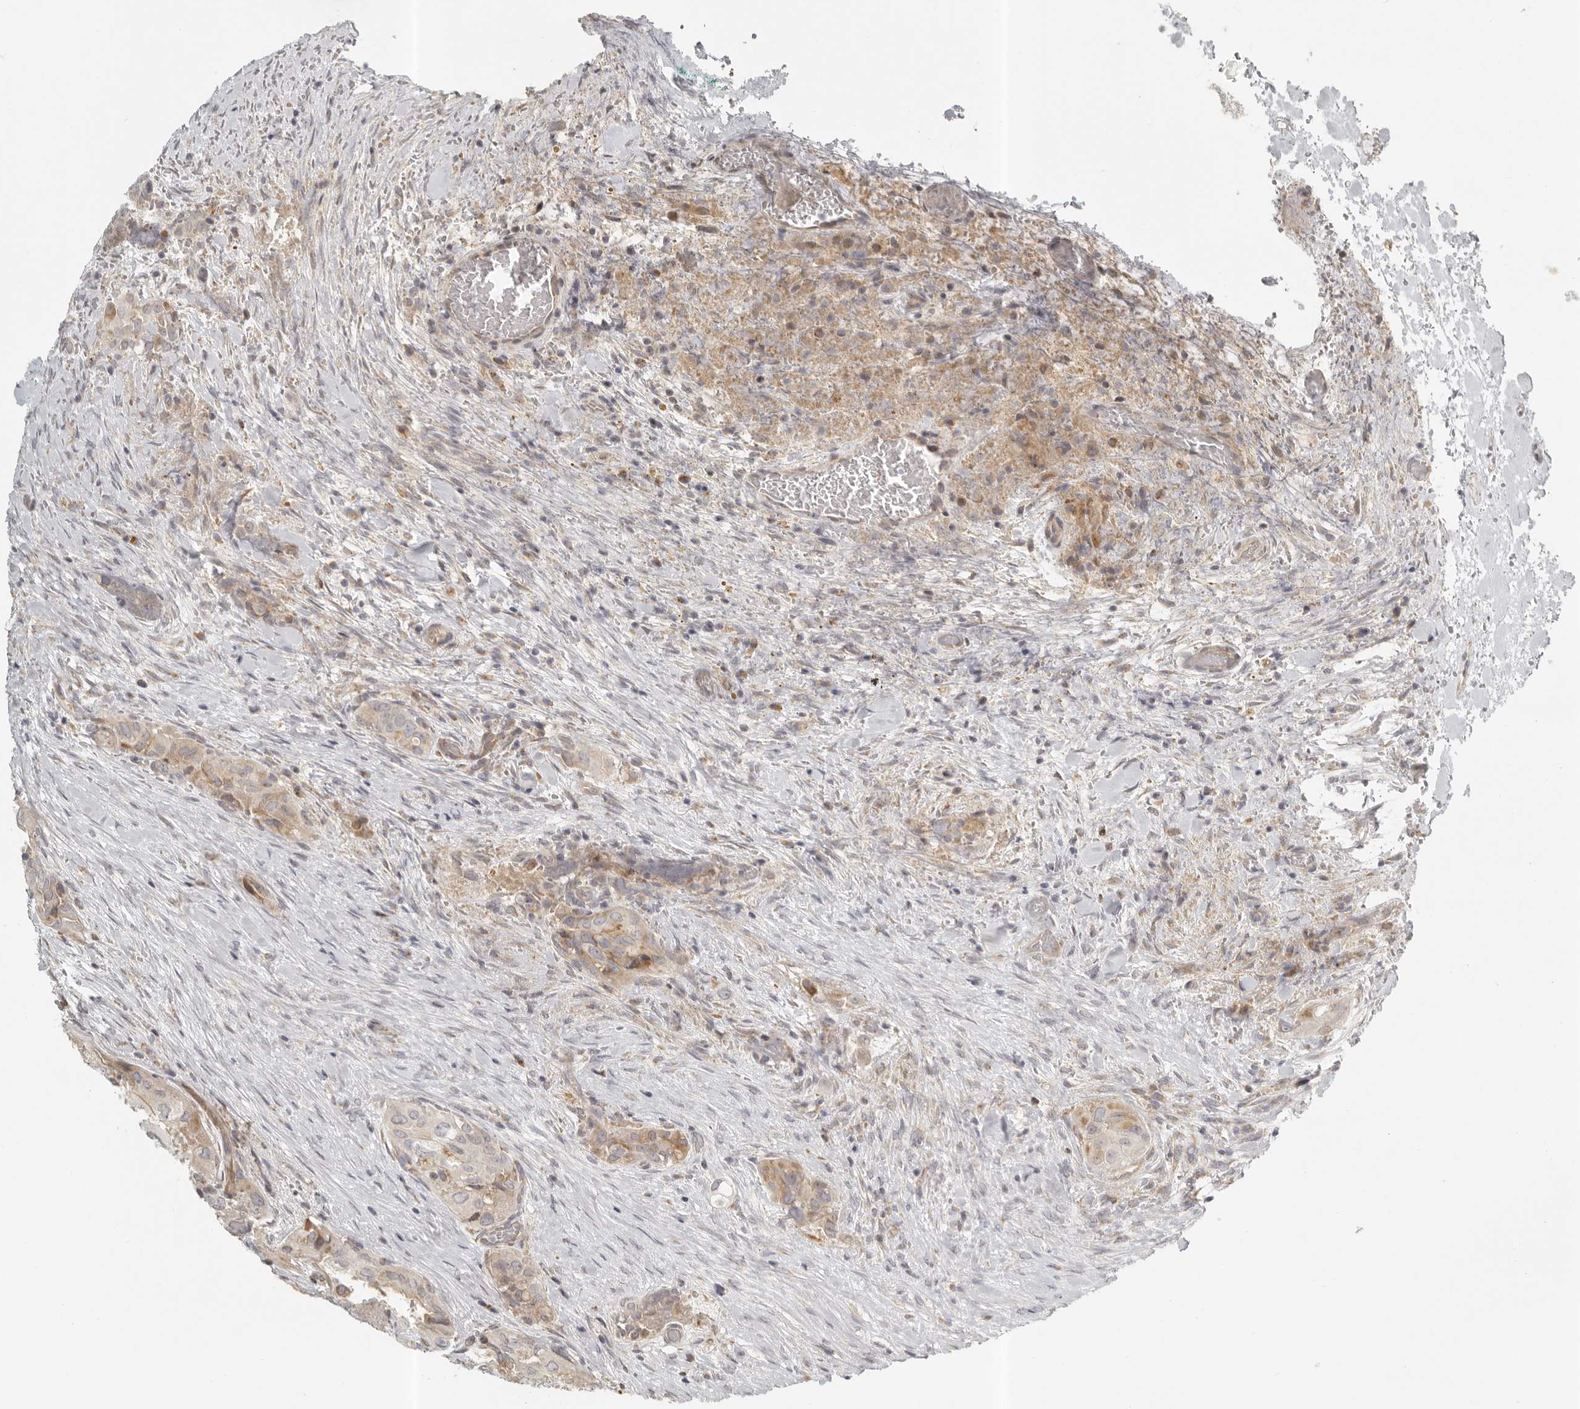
{"staining": {"intensity": "moderate", "quantity": "25%-75%", "location": "cytoplasmic/membranous"}, "tissue": "thyroid cancer", "cell_type": "Tumor cells", "image_type": "cancer", "snomed": [{"axis": "morphology", "description": "Papillary adenocarcinoma, NOS"}, {"axis": "topography", "description": "Thyroid gland"}], "caption": "DAB (3,3'-diaminobenzidine) immunohistochemical staining of thyroid papillary adenocarcinoma exhibits moderate cytoplasmic/membranous protein expression in approximately 25%-75% of tumor cells. The protein of interest is shown in brown color, while the nuclei are stained blue.", "gene": "KDF1", "patient": {"sex": "female", "age": 59}}